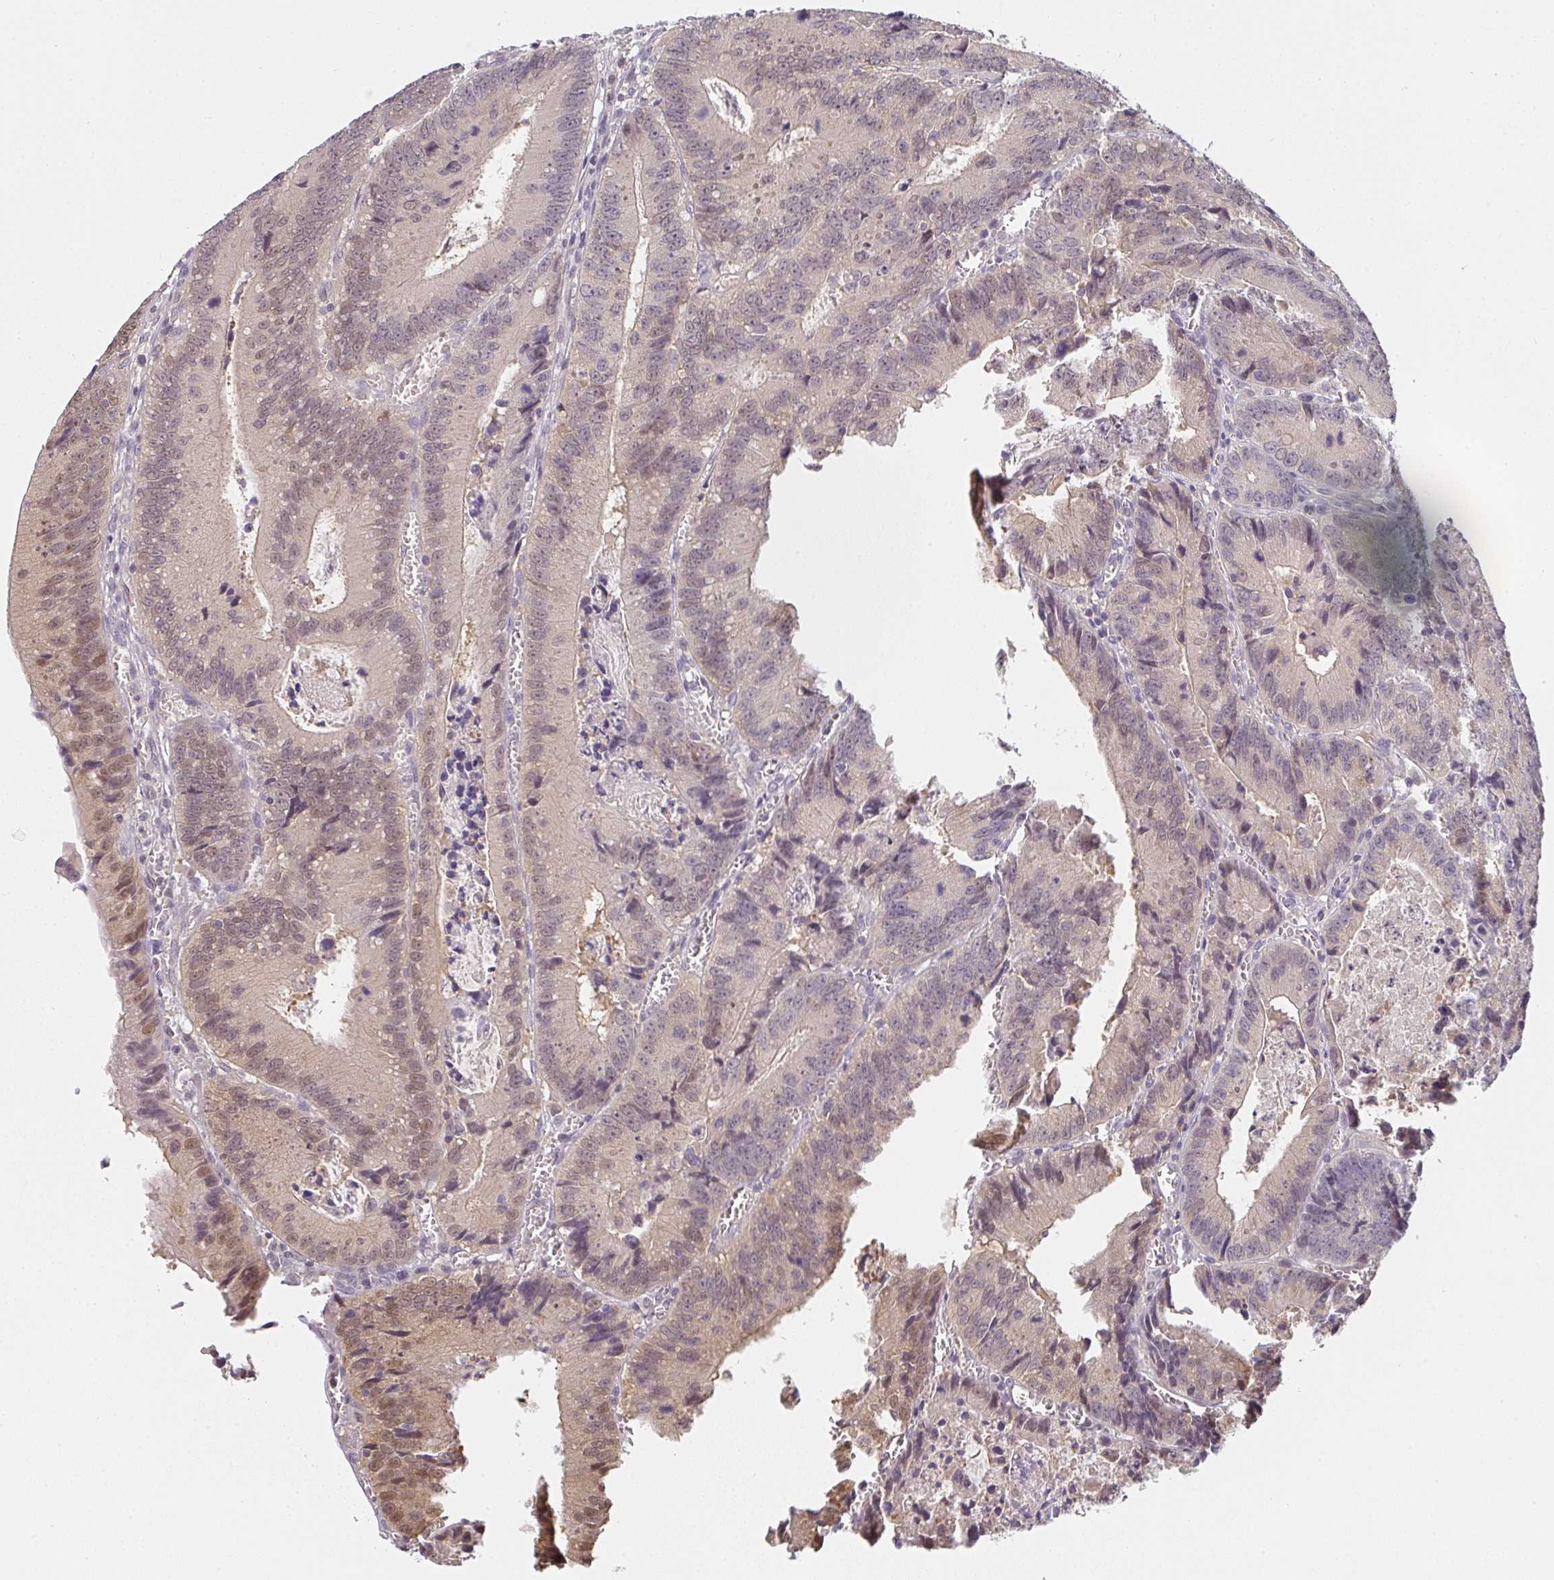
{"staining": {"intensity": "weak", "quantity": "25%-75%", "location": "nuclear"}, "tissue": "colorectal cancer", "cell_type": "Tumor cells", "image_type": "cancer", "snomed": [{"axis": "morphology", "description": "Adenocarcinoma, NOS"}, {"axis": "topography", "description": "Rectum"}], "caption": "This is an image of immunohistochemistry (IHC) staining of colorectal cancer, which shows weak staining in the nuclear of tumor cells.", "gene": "GSDMB", "patient": {"sex": "female", "age": 81}}